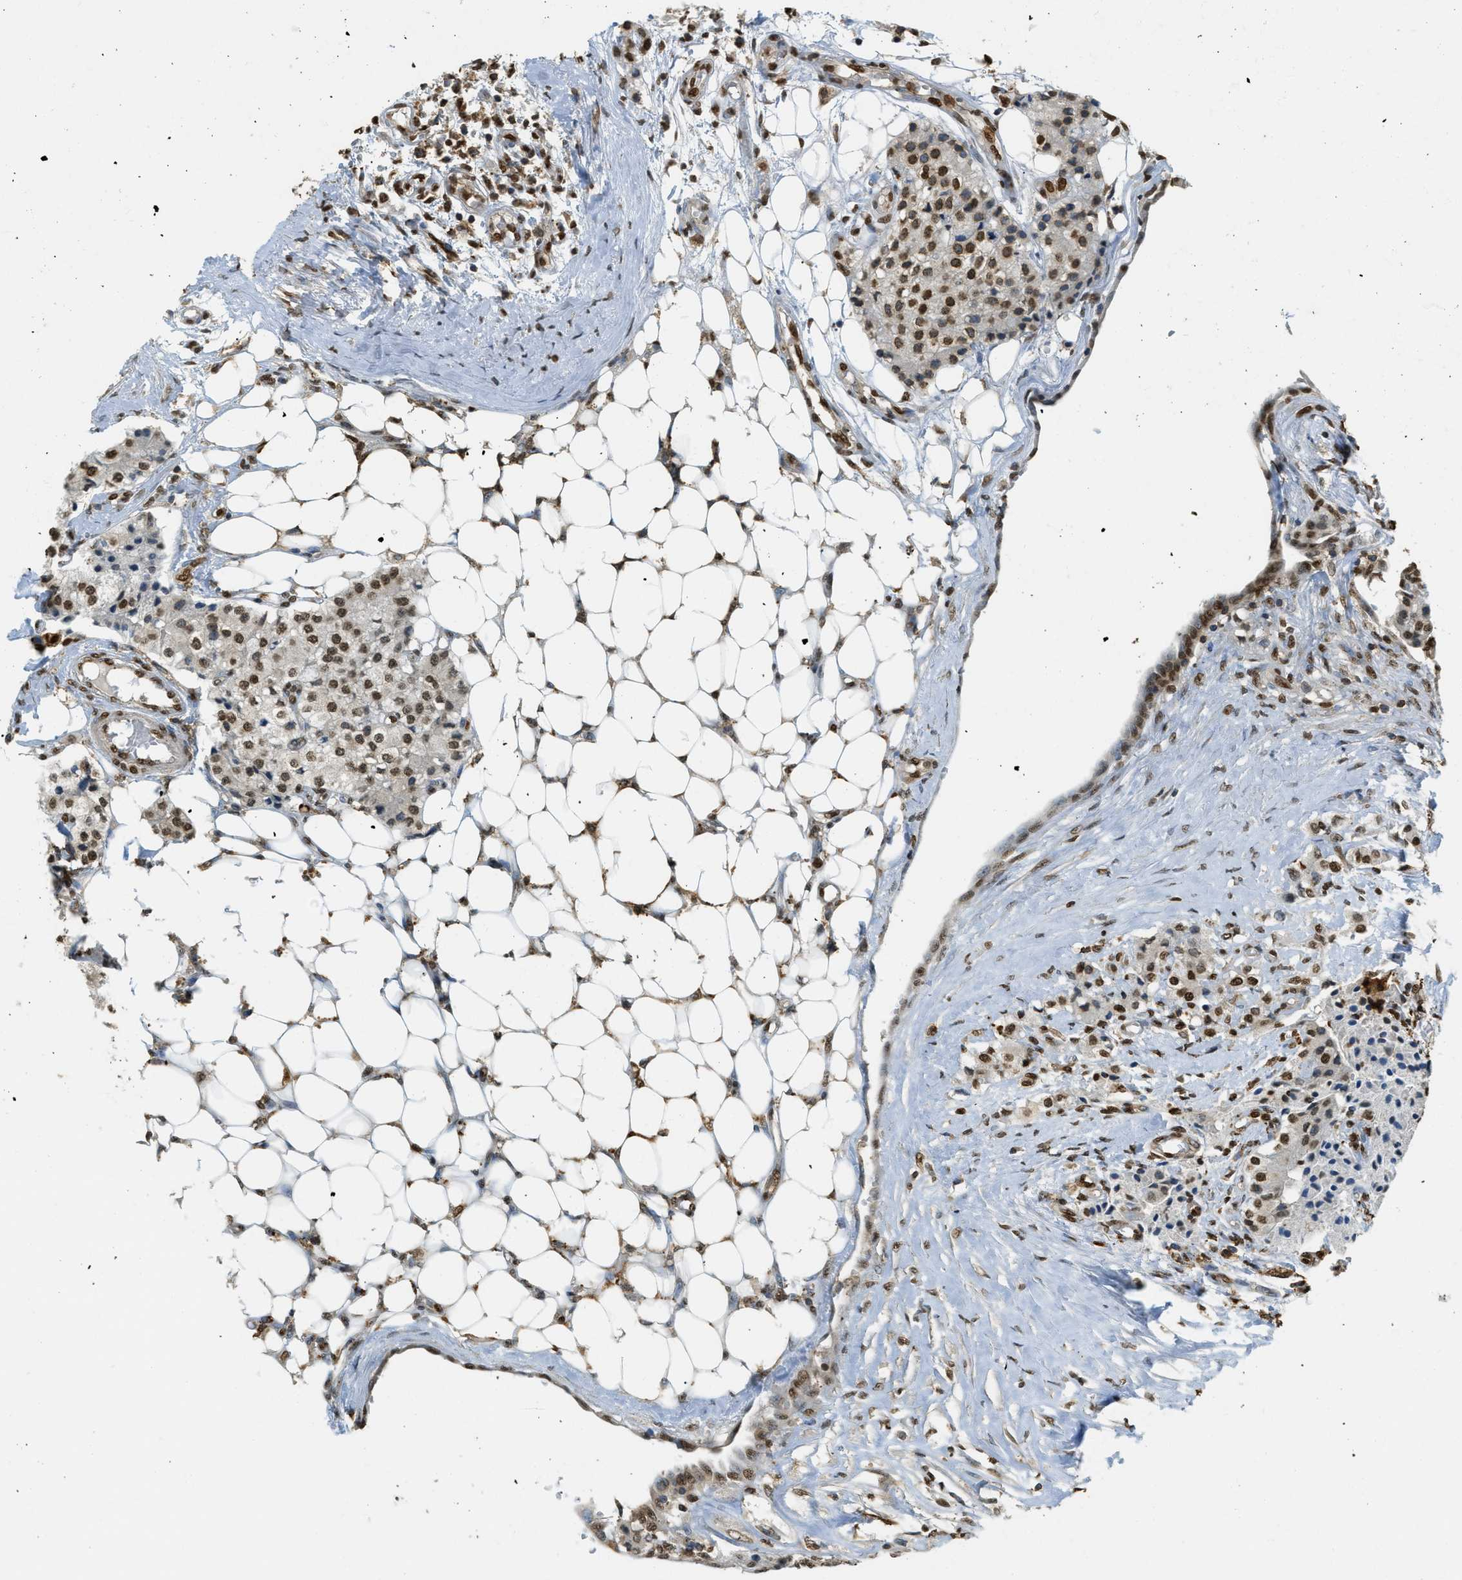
{"staining": {"intensity": "strong", "quantity": ">75%", "location": "nuclear"}, "tissue": "carcinoid", "cell_type": "Tumor cells", "image_type": "cancer", "snomed": [{"axis": "morphology", "description": "Carcinoid, malignant, NOS"}, {"axis": "topography", "description": "Colon"}], "caption": "An immunohistochemistry (IHC) image of neoplastic tissue is shown. Protein staining in brown labels strong nuclear positivity in malignant carcinoid within tumor cells. The protein of interest is shown in brown color, while the nuclei are stained blue.", "gene": "NR5A2", "patient": {"sex": "female", "age": 52}}